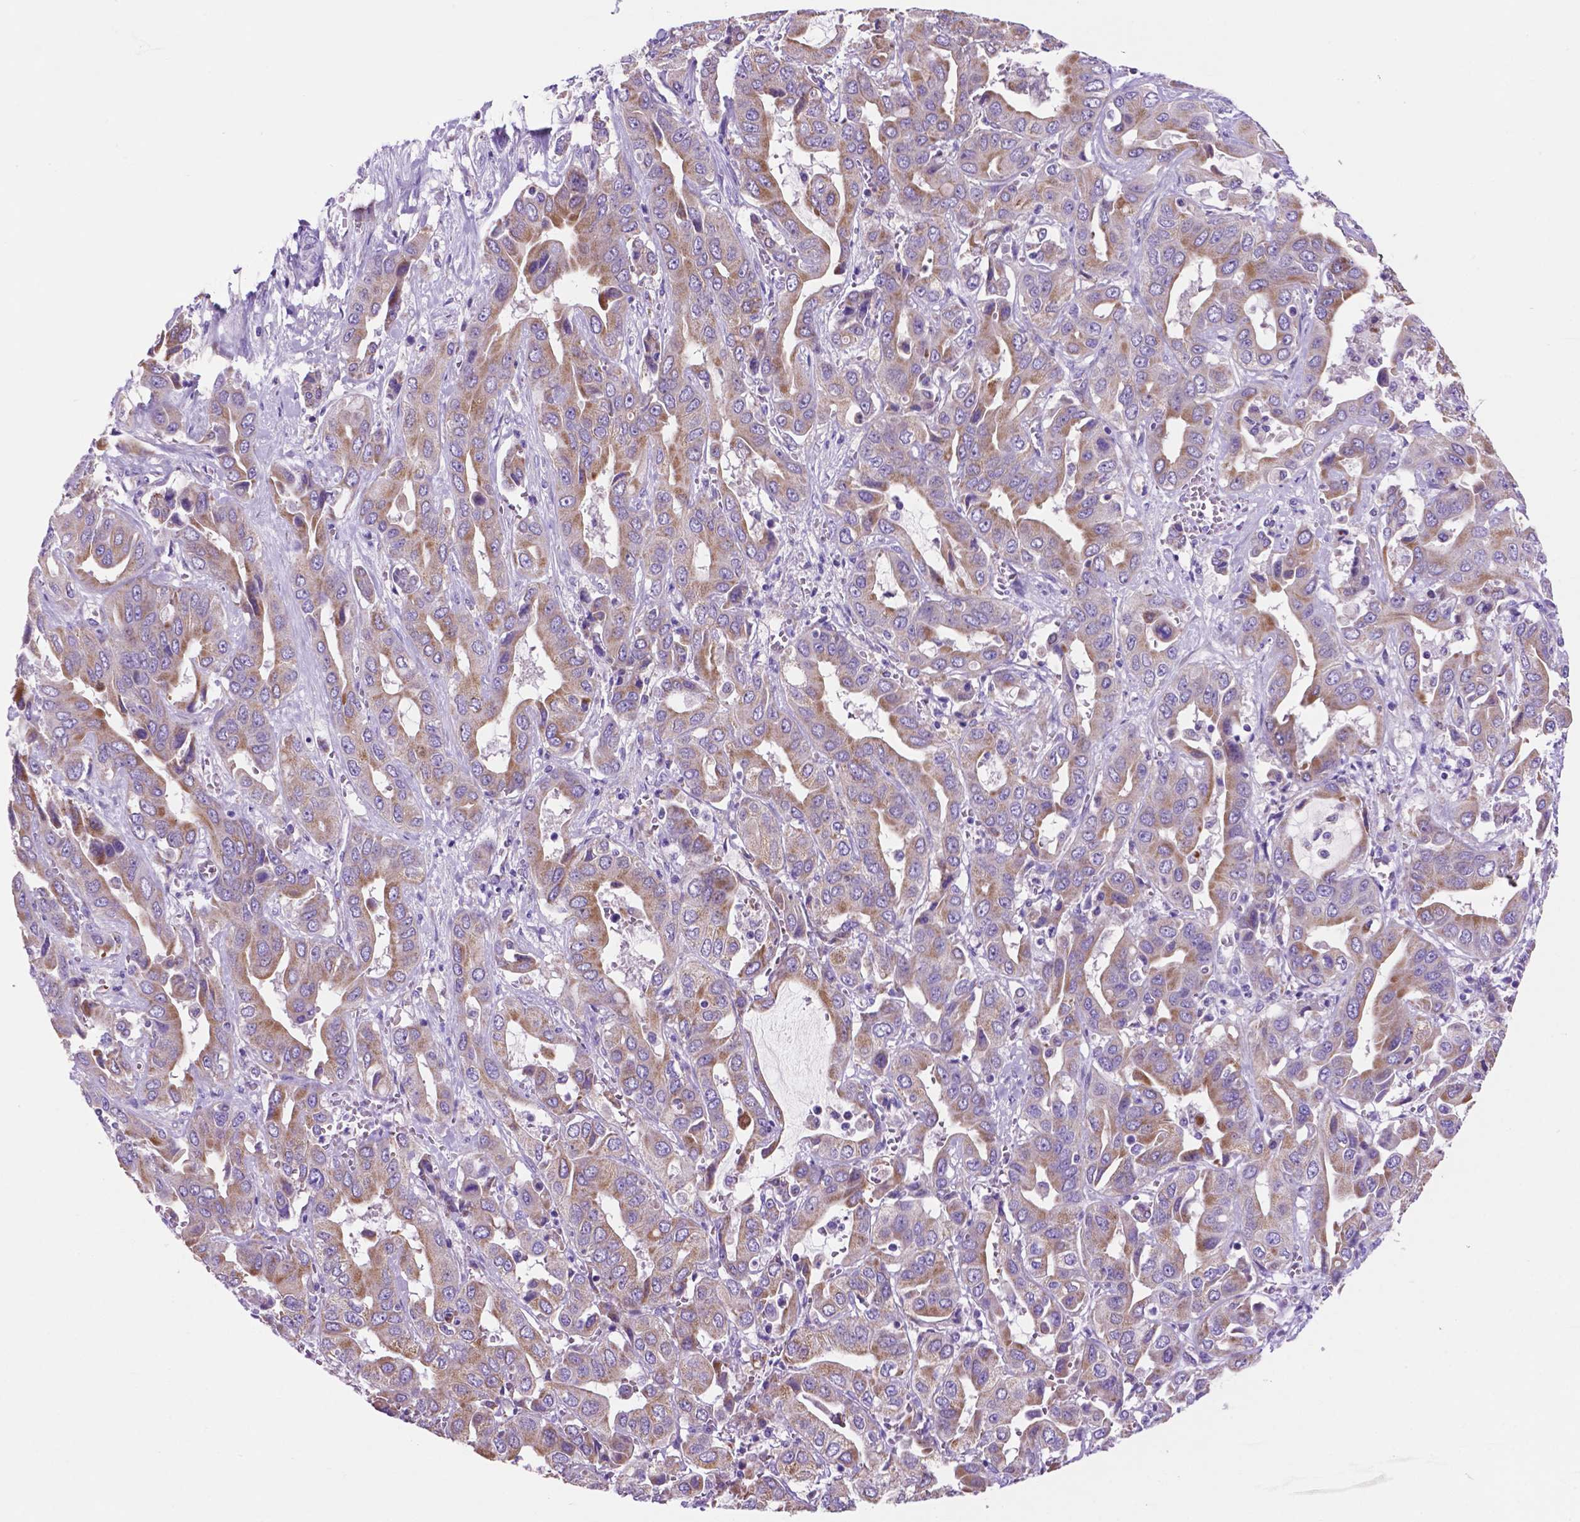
{"staining": {"intensity": "weak", "quantity": ">75%", "location": "cytoplasmic/membranous"}, "tissue": "liver cancer", "cell_type": "Tumor cells", "image_type": "cancer", "snomed": [{"axis": "morphology", "description": "Cholangiocarcinoma"}, {"axis": "topography", "description": "Liver"}], "caption": "This histopathology image exhibits immunohistochemistry (IHC) staining of human liver cholangiocarcinoma, with low weak cytoplasmic/membranous staining in approximately >75% of tumor cells.", "gene": "TMEM121B", "patient": {"sex": "female", "age": 52}}